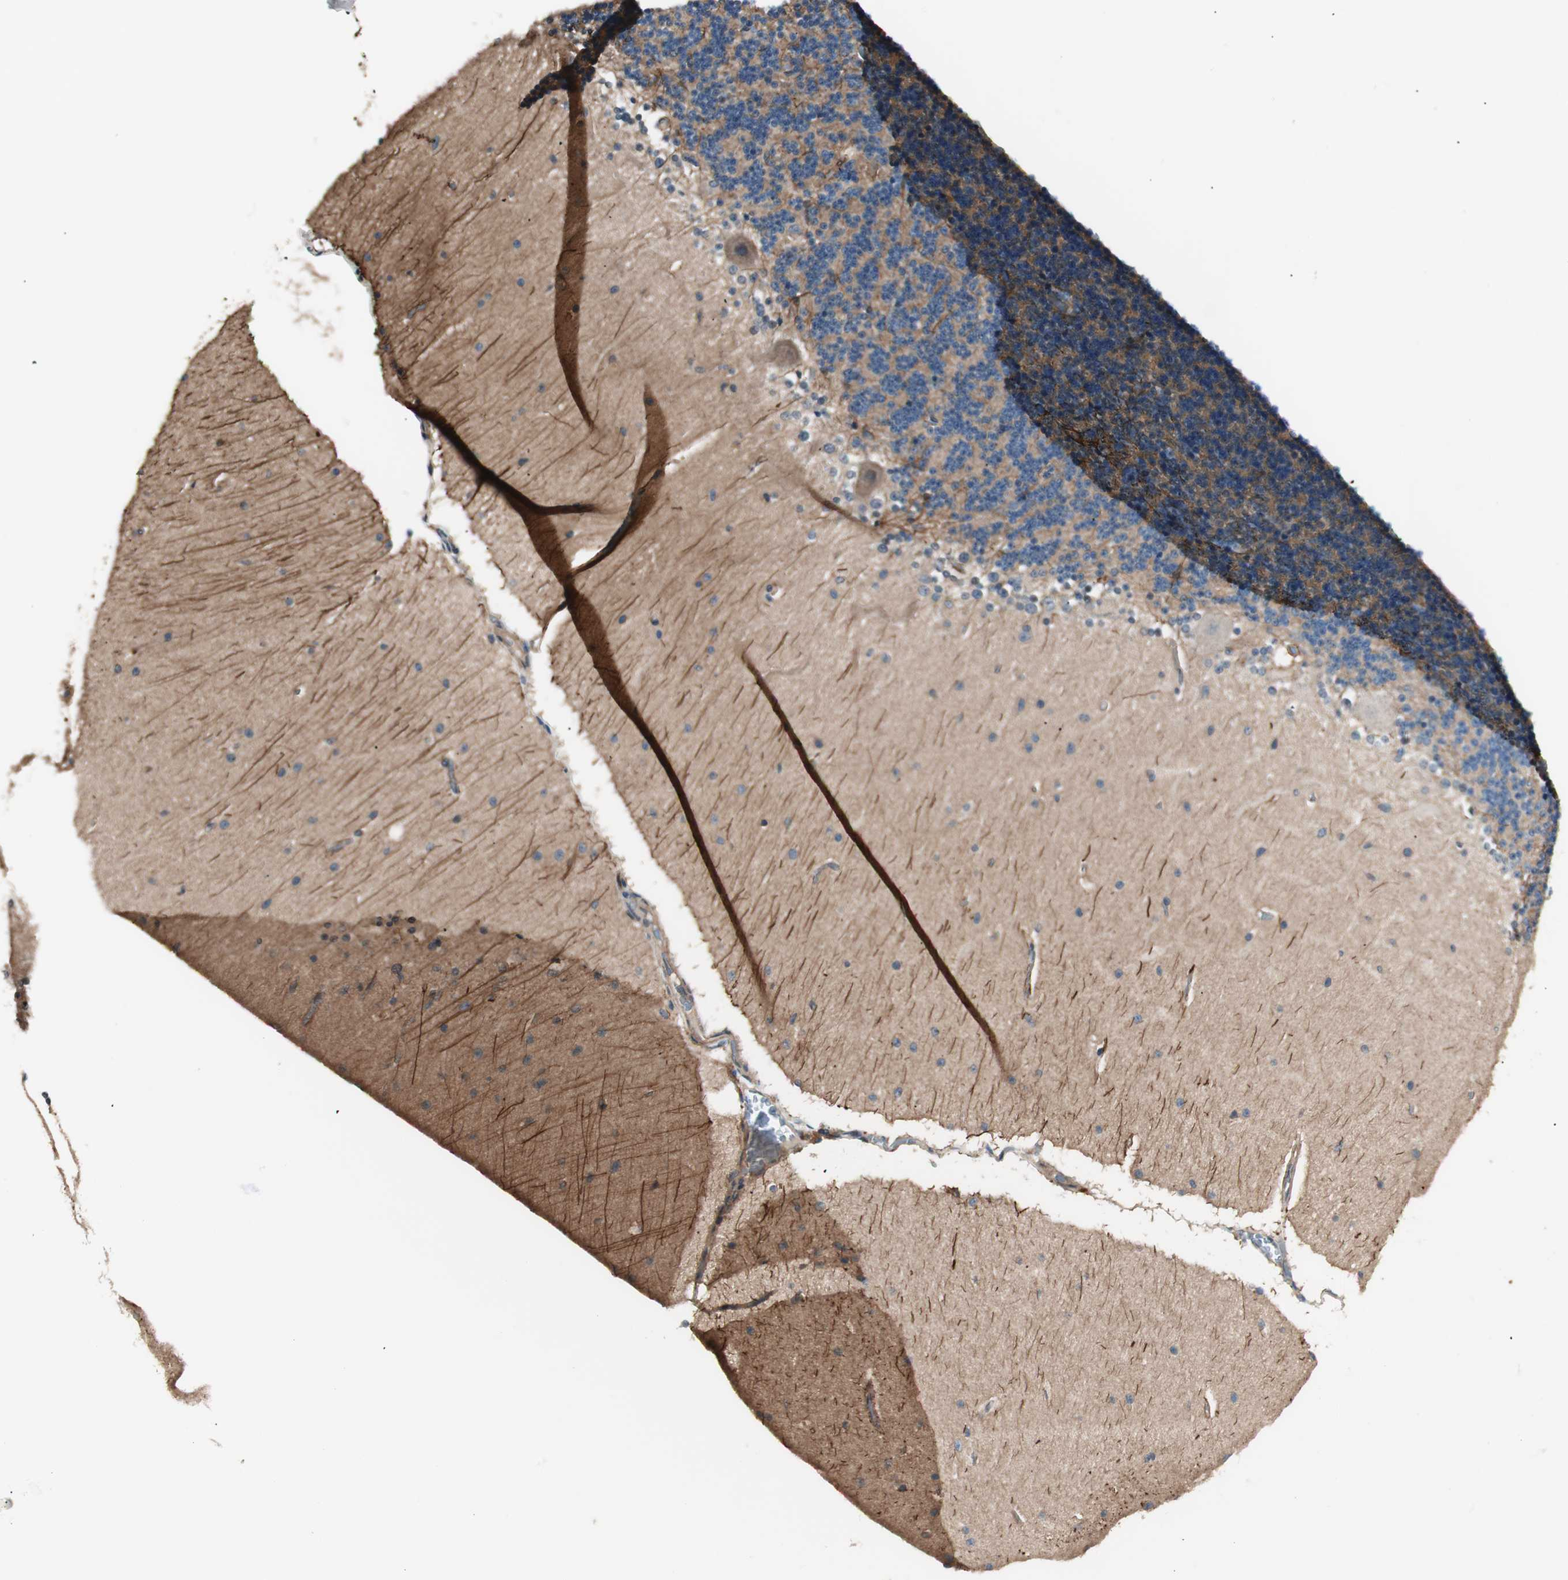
{"staining": {"intensity": "moderate", "quantity": ">75%", "location": "cytoplasmic/membranous"}, "tissue": "cerebellum", "cell_type": "Cells in granular layer", "image_type": "normal", "snomed": [{"axis": "morphology", "description": "Normal tissue, NOS"}, {"axis": "topography", "description": "Cerebellum"}], "caption": "Unremarkable cerebellum exhibits moderate cytoplasmic/membranous staining in about >75% of cells in granular layer, visualized by immunohistochemistry.", "gene": "TSG101", "patient": {"sex": "female", "age": 54}}